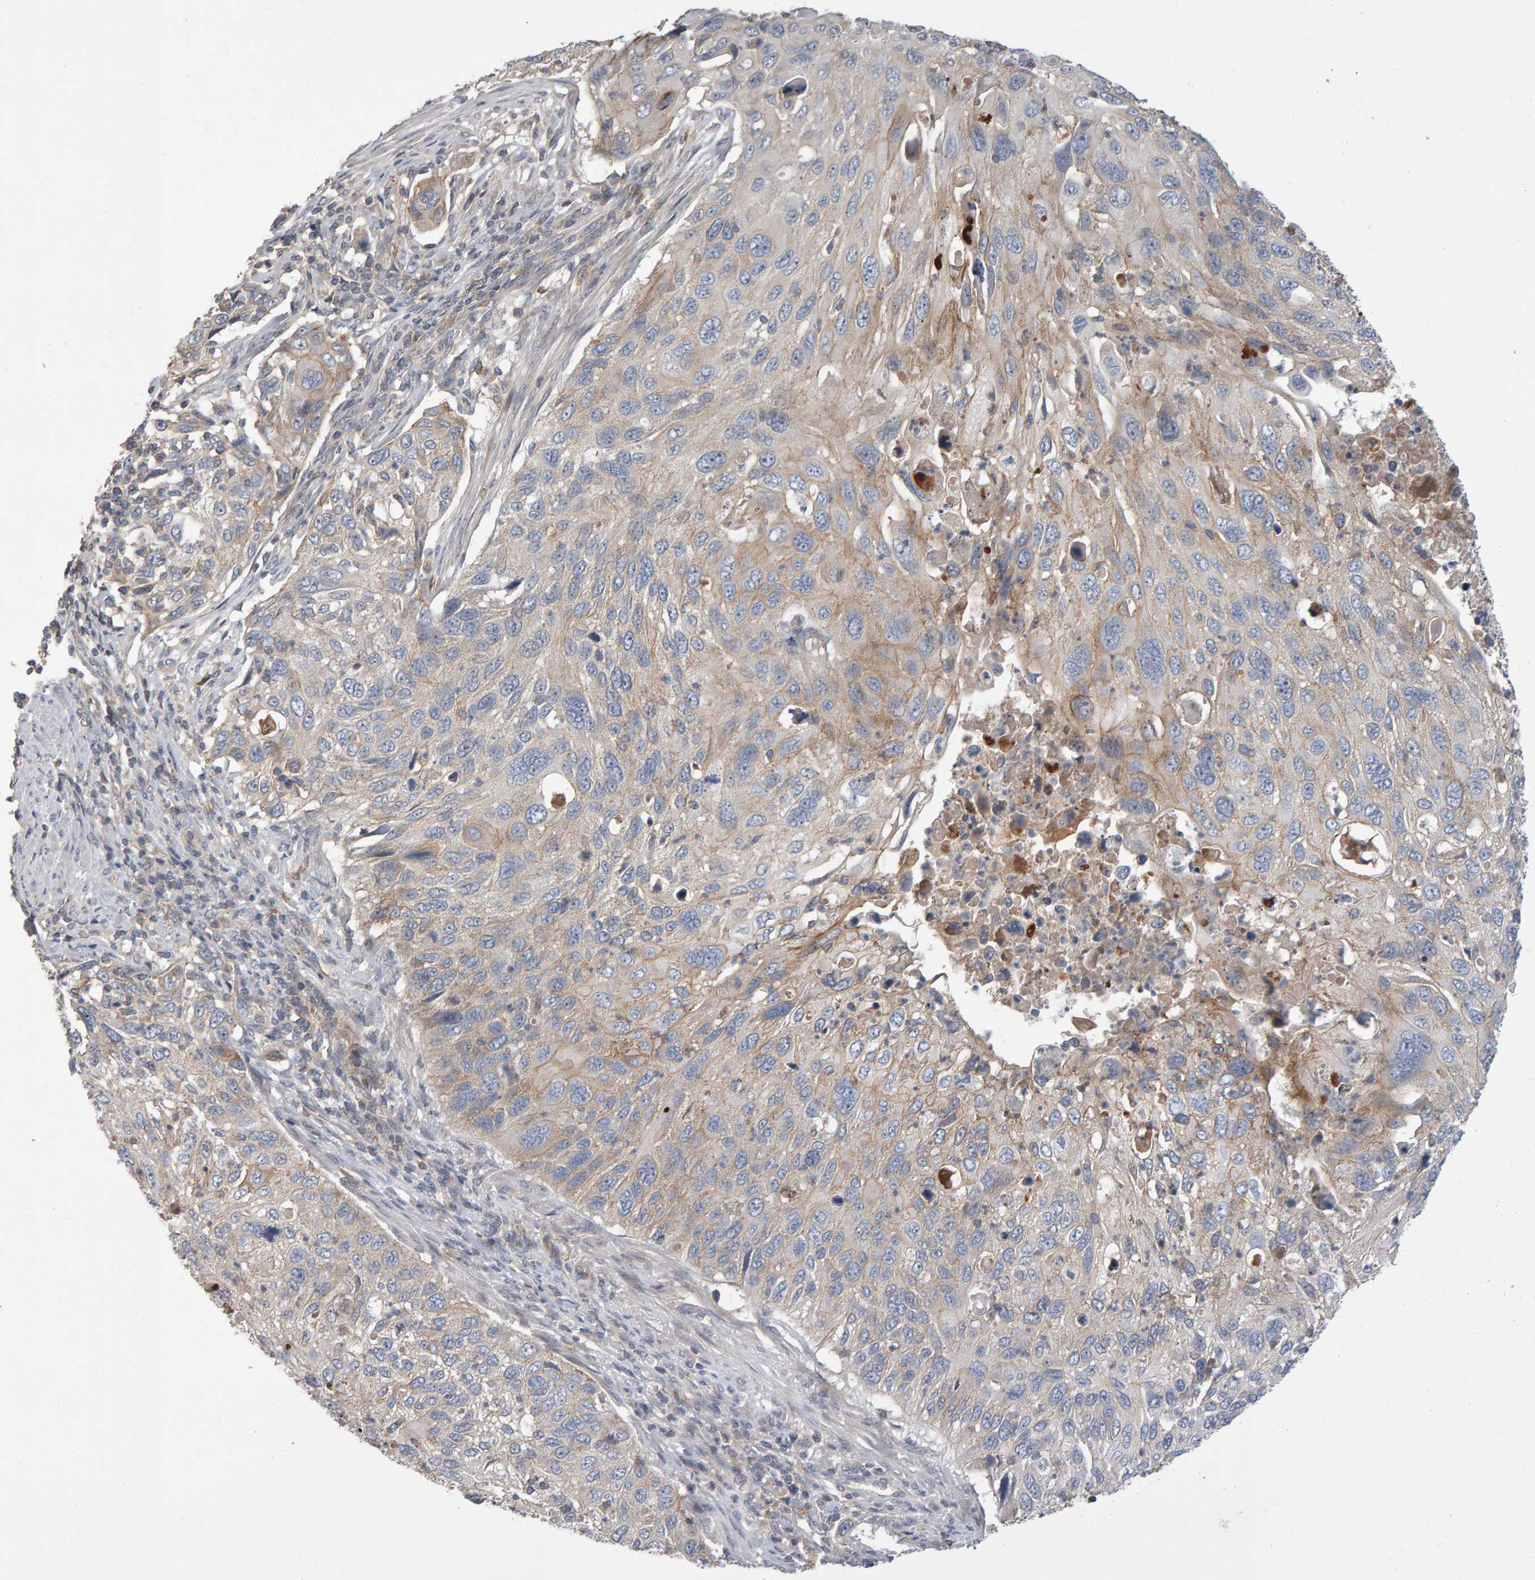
{"staining": {"intensity": "weak", "quantity": "<25%", "location": "cytoplasmic/membranous"}, "tissue": "cervical cancer", "cell_type": "Tumor cells", "image_type": "cancer", "snomed": [{"axis": "morphology", "description": "Squamous cell carcinoma, NOS"}, {"axis": "topography", "description": "Cervix"}], "caption": "Immunohistochemistry (IHC) photomicrograph of squamous cell carcinoma (cervical) stained for a protein (brown), which exhibits no staining in tumor cells. (Stains: DAB (3,3'-diaminobenzidine) IHC with hematoxylin counter stain, Microscopy: brightfield microscopy at high magnification).", "gene": "PGS1", "patient": {"sex": "female", "age": 70}}